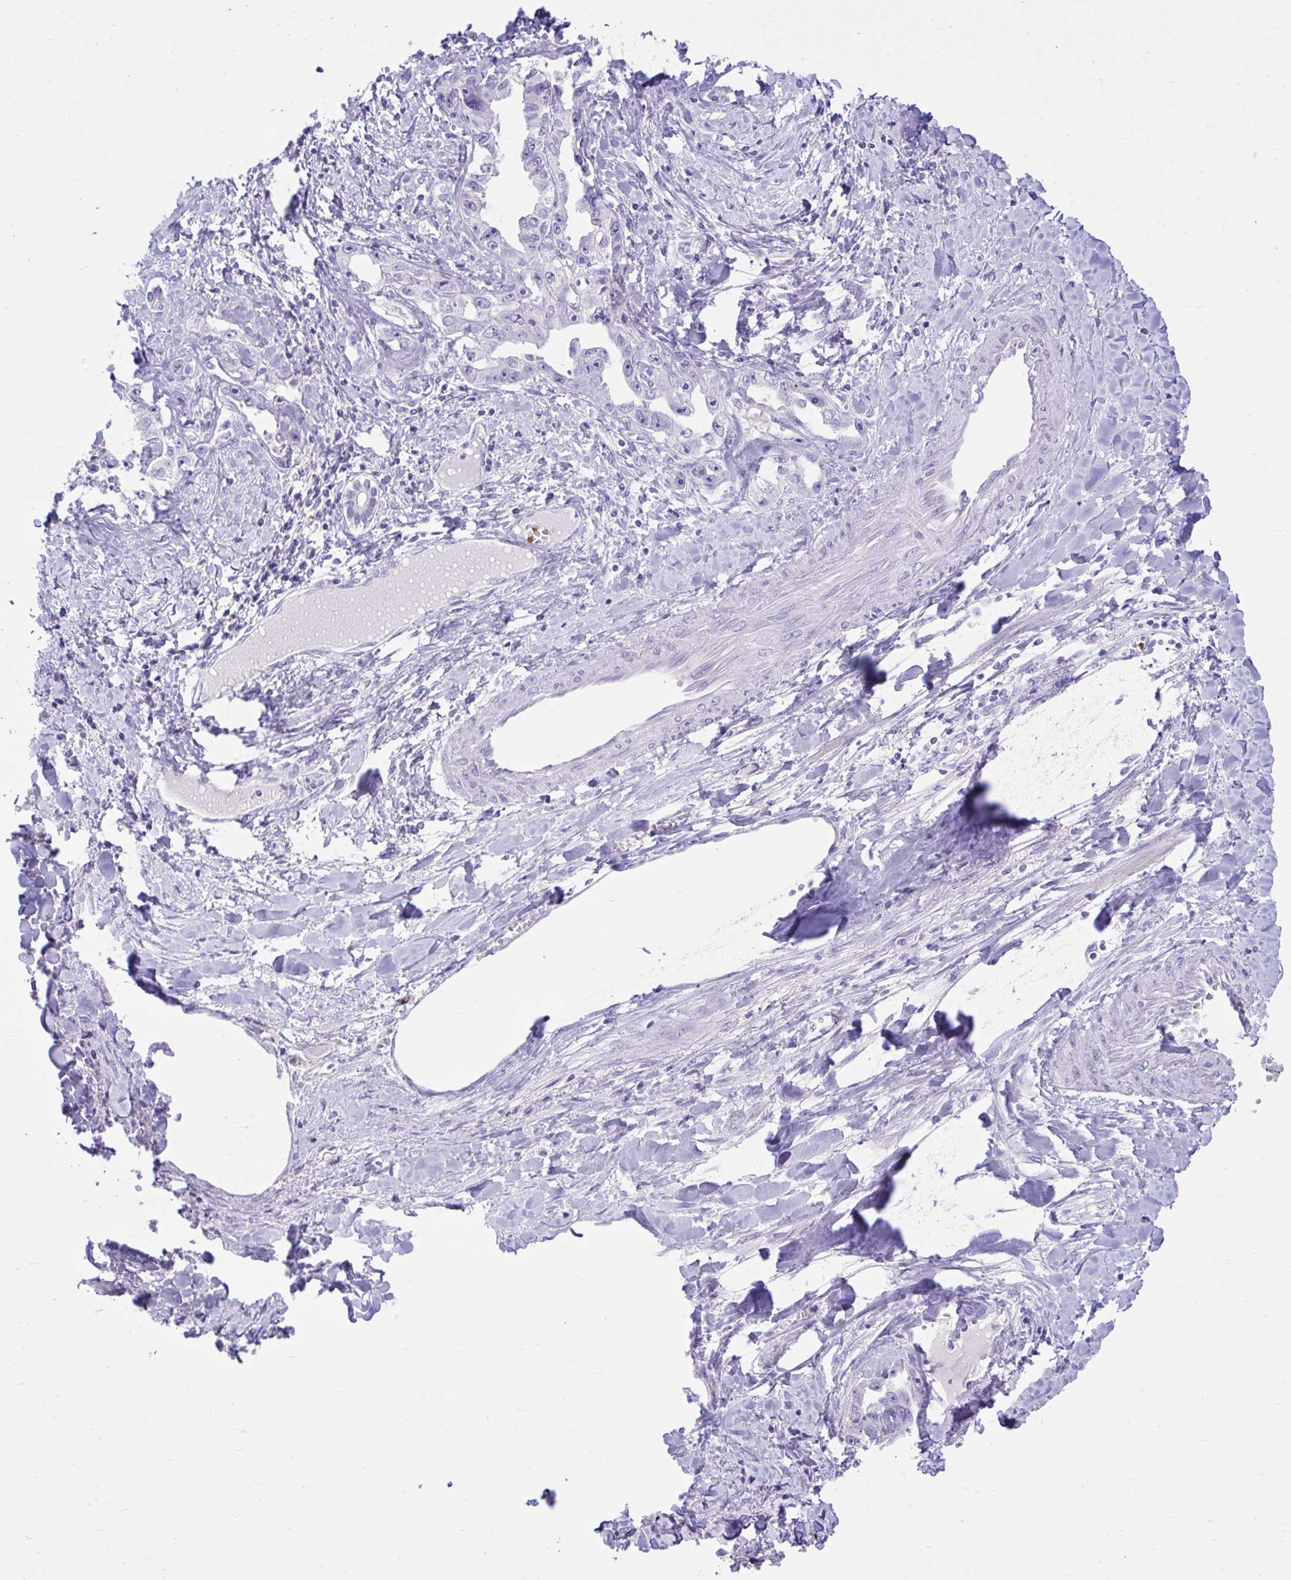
{"staining": {"intensity": "negative", "quantity": "none", "location": "none"}, "tissue": "liver cancer", "cell_type": "Tumor cells", "image_type": "cancer", "snomed": [{"axis": "morphology", "description": "Cholangiocarcinoma"}, {"axis": "topography", "description": "Liver"}], "caption": "Tumor cells are negative for protein expression in human liver cancer (cholangiocarcinoma). (Stains: DAB (3,3'-diaminobenzidine) IHC with hematoxylin counter stain, Microscopy: brightfield microscopy at high magnification).", "gene": "PLEKHH1", "patient": {"sex": "male", "age": 59}}